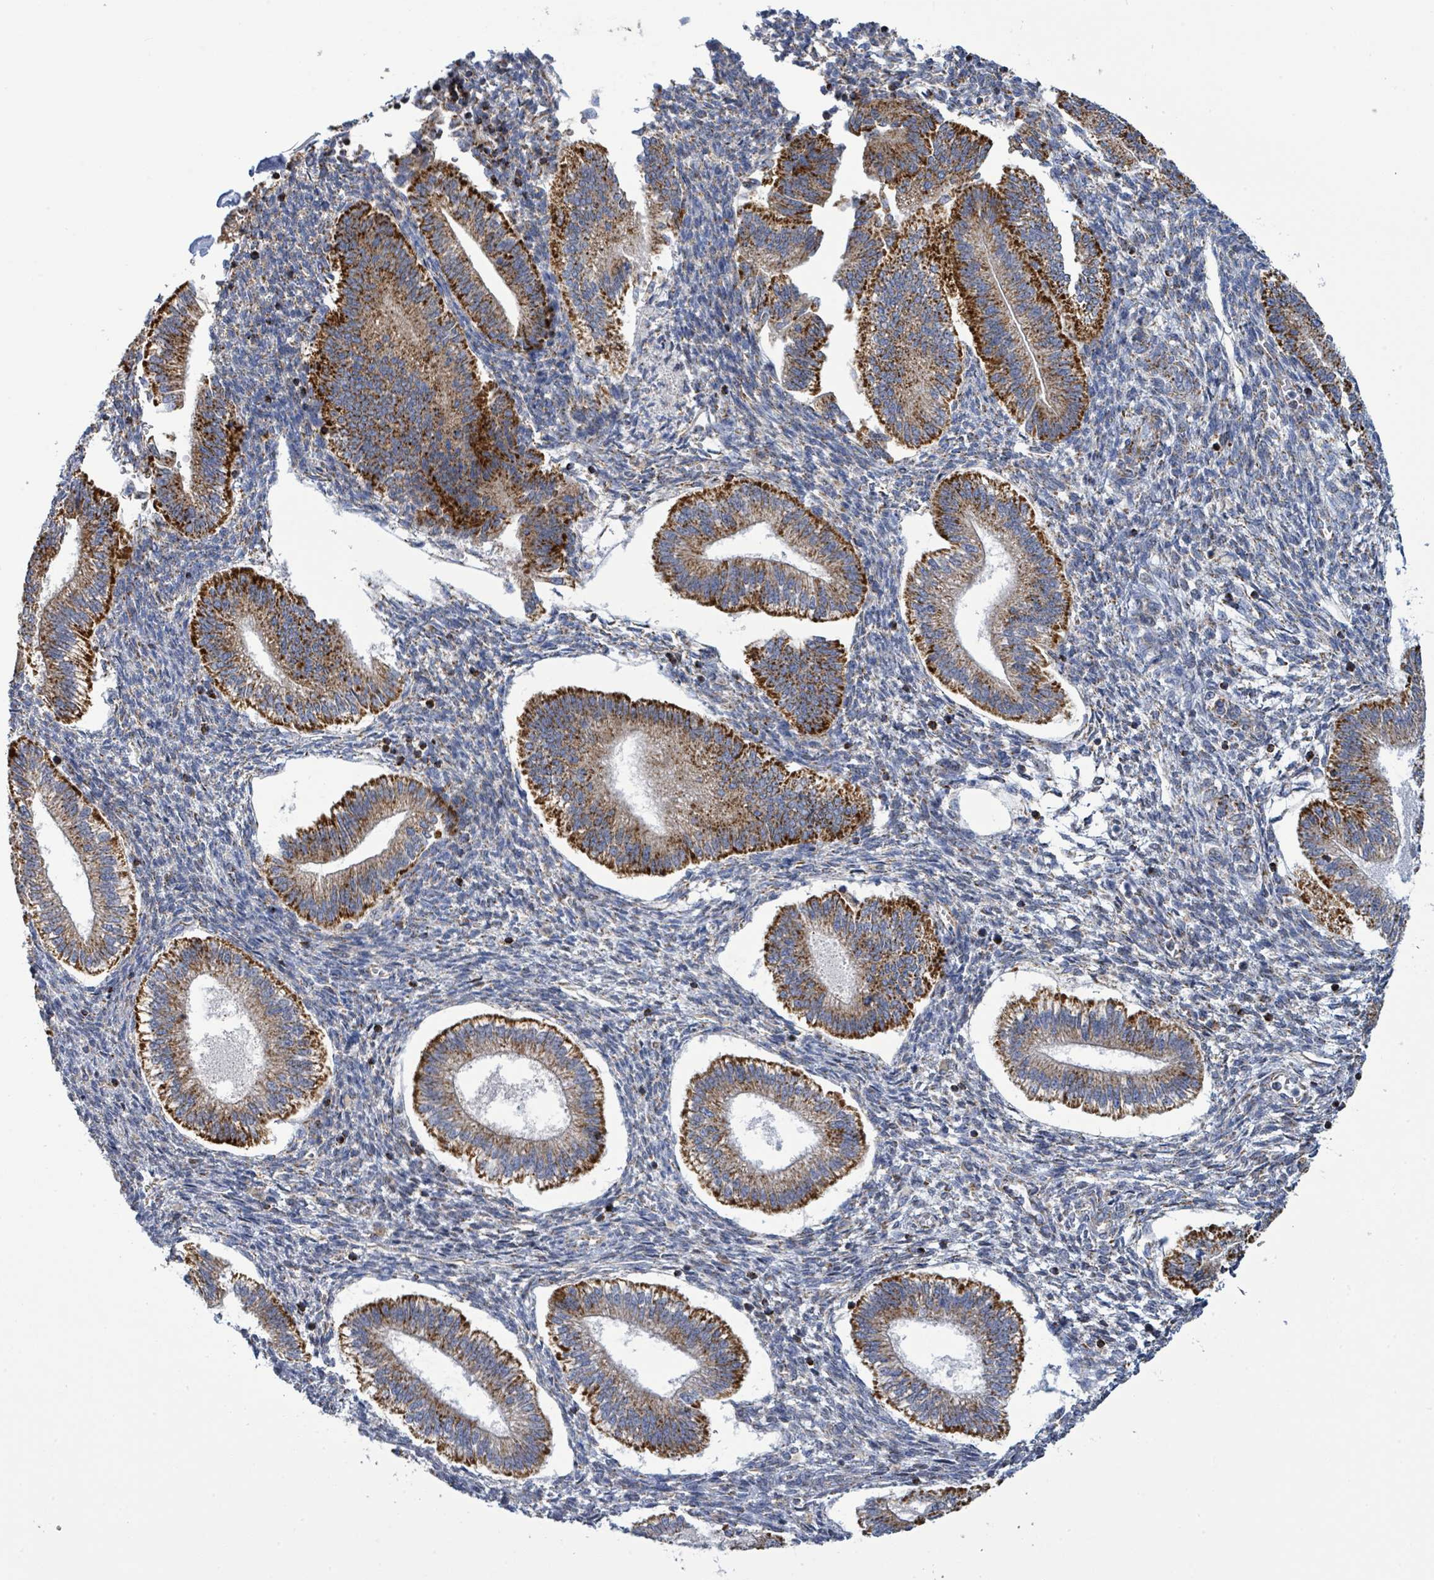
{"staining": {"intensity": "negative", "quantity": "none", "location": "none"}, "tissue": "endometrium", "cell_type": "Cells in endometrial stroma", "image_type": "normal", "snomed": [{"axis": "morphology", "description": "Normal tissue, NOS"}, {"axis": "topography", "description": "Endometrium"}], "caption": "Protein analysis of unremarkable endometrium reveals no significant staining in cells in endometrial stroma.", "gene": "SUCLG2", "patient": {"sex": "female", "age": 25}}